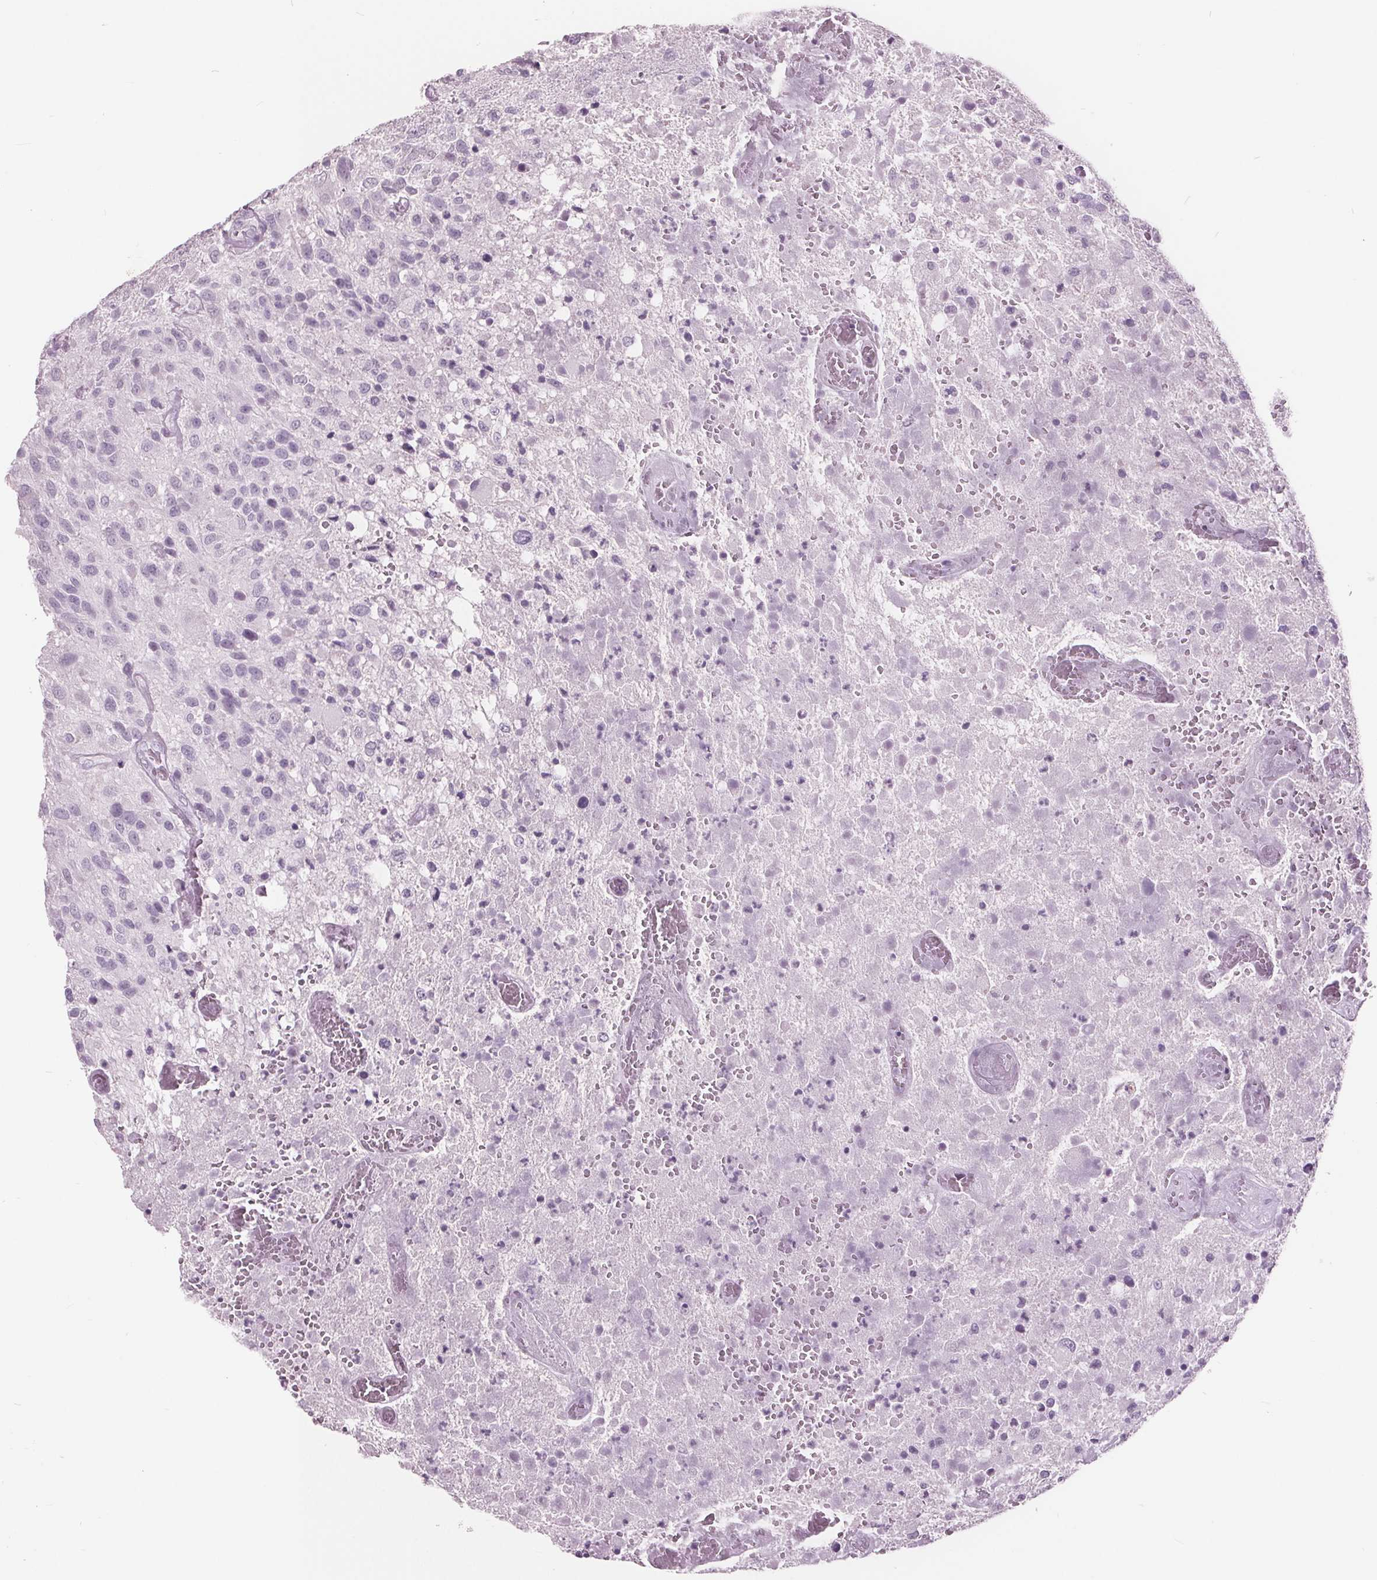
{"staining": {"intensity": "negative", "quantity": "none", "location": "none"}, "tissue": "glioma", "cell_type": "Tumor cells", "image_type": "cancer", "snomed": [{"axis": "morphology", "description": "Glioma, malignant, Low grade"}, {"axis": "topography", "description": "Brain"}], "caption": "Glioma was stained to show a protein in brown. There is no significant positivity in tumor cells. (DAB IHC, high magnification).", "gene": "AMBP", "patient": {"sex": "male", "age": 66}}